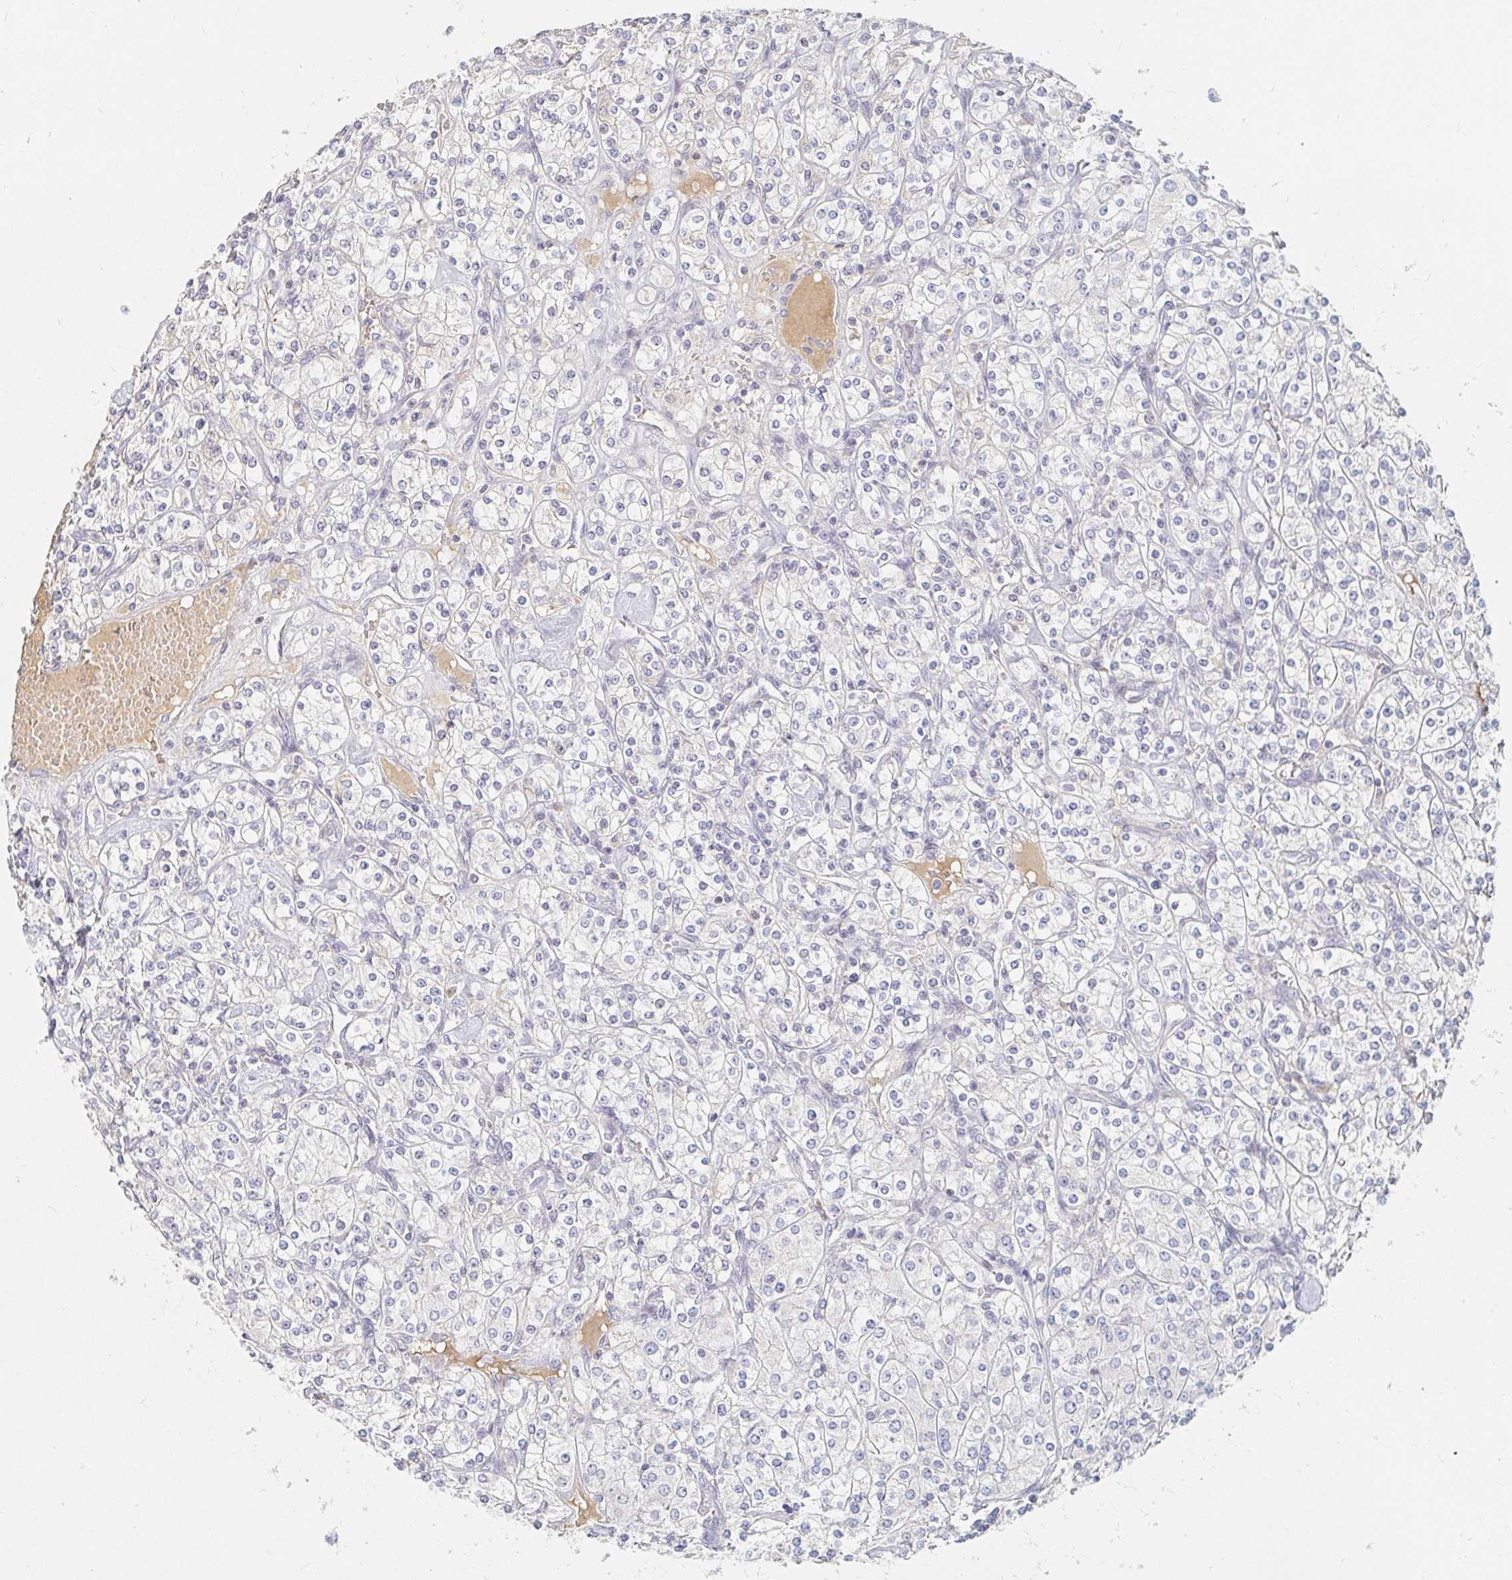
{"staining": {"intensity": "negative", "quantity": "none", "location": "none"}, "tissue": "renal cancer", "cell_type": "Tumor cells", "image_type": "cancer", "snomed": [{"axis": "morphology", "description": "Adenocarcinoma, NOS"}, {"axis": "topography", "description": "Kidney"}], "caption": "Immunohistochemistry of human renal adenocarcinoma shows no positivity in tumor cells.", "gene": "NME9", "patient": {"sex": "male", "age": 77}}